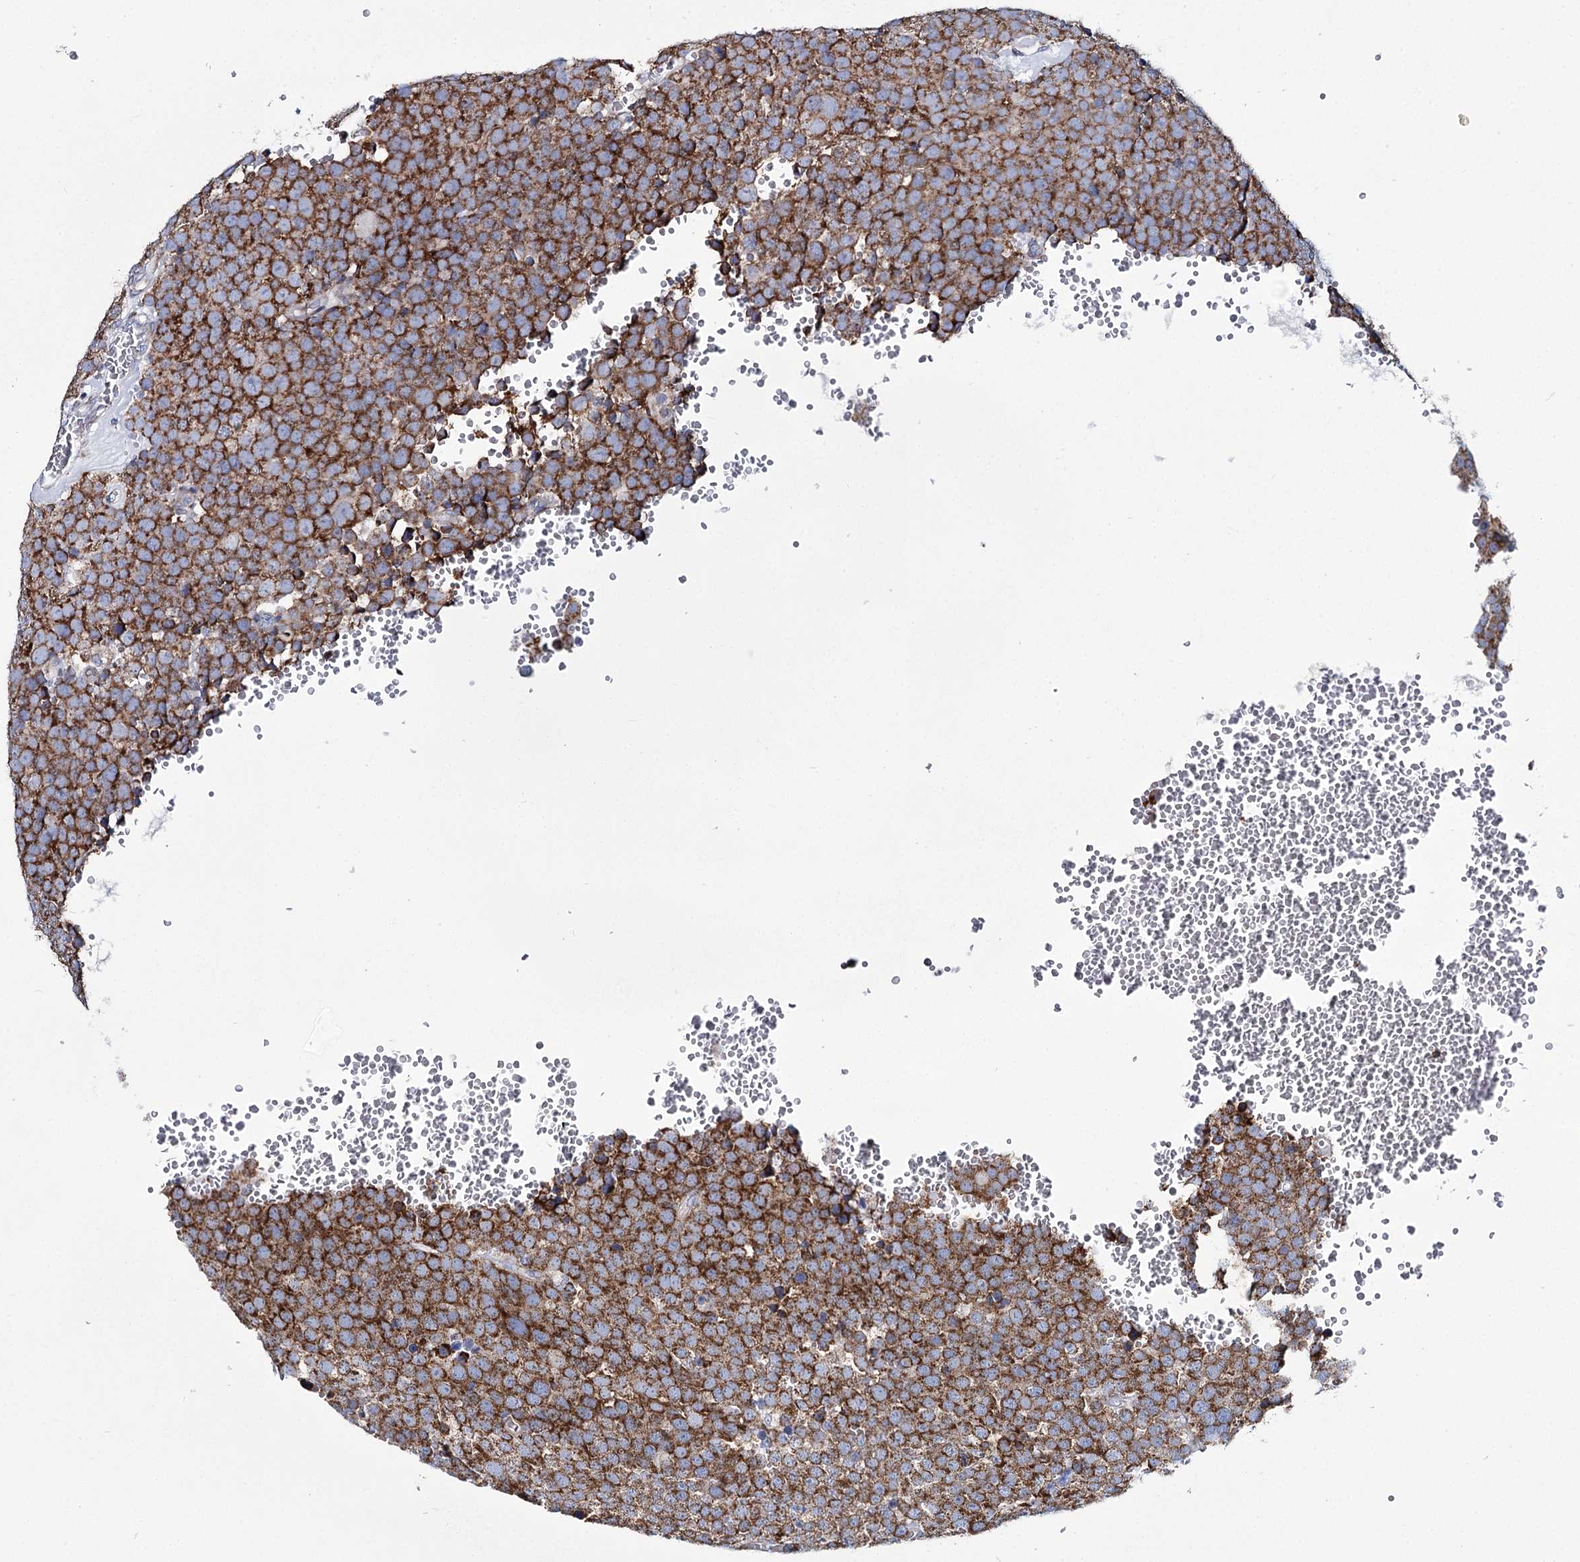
{"staining": {"intensity": "strong", "quantity": ">75%", "location": "cytoplasmic/membranous"}, "tissue": "testis cancer", "cell_type": "Tumor cells", "image_type": "cancer", "snomed": [{"axis": "morphology", "description": "Seminoma, NOS"}, {"axis": "topography", "description": "Testis"}], "caption": "The micrograph demonstrates a brown stain indicating the presence of a protein in the cytoplasmic/membranous of tumor cells in seminoma (testis). (DAB = brown stain, brightfield microscopy at high magnification).", "gene": "THUMPD3", "patient": {"sex": "male", "age": 71}}